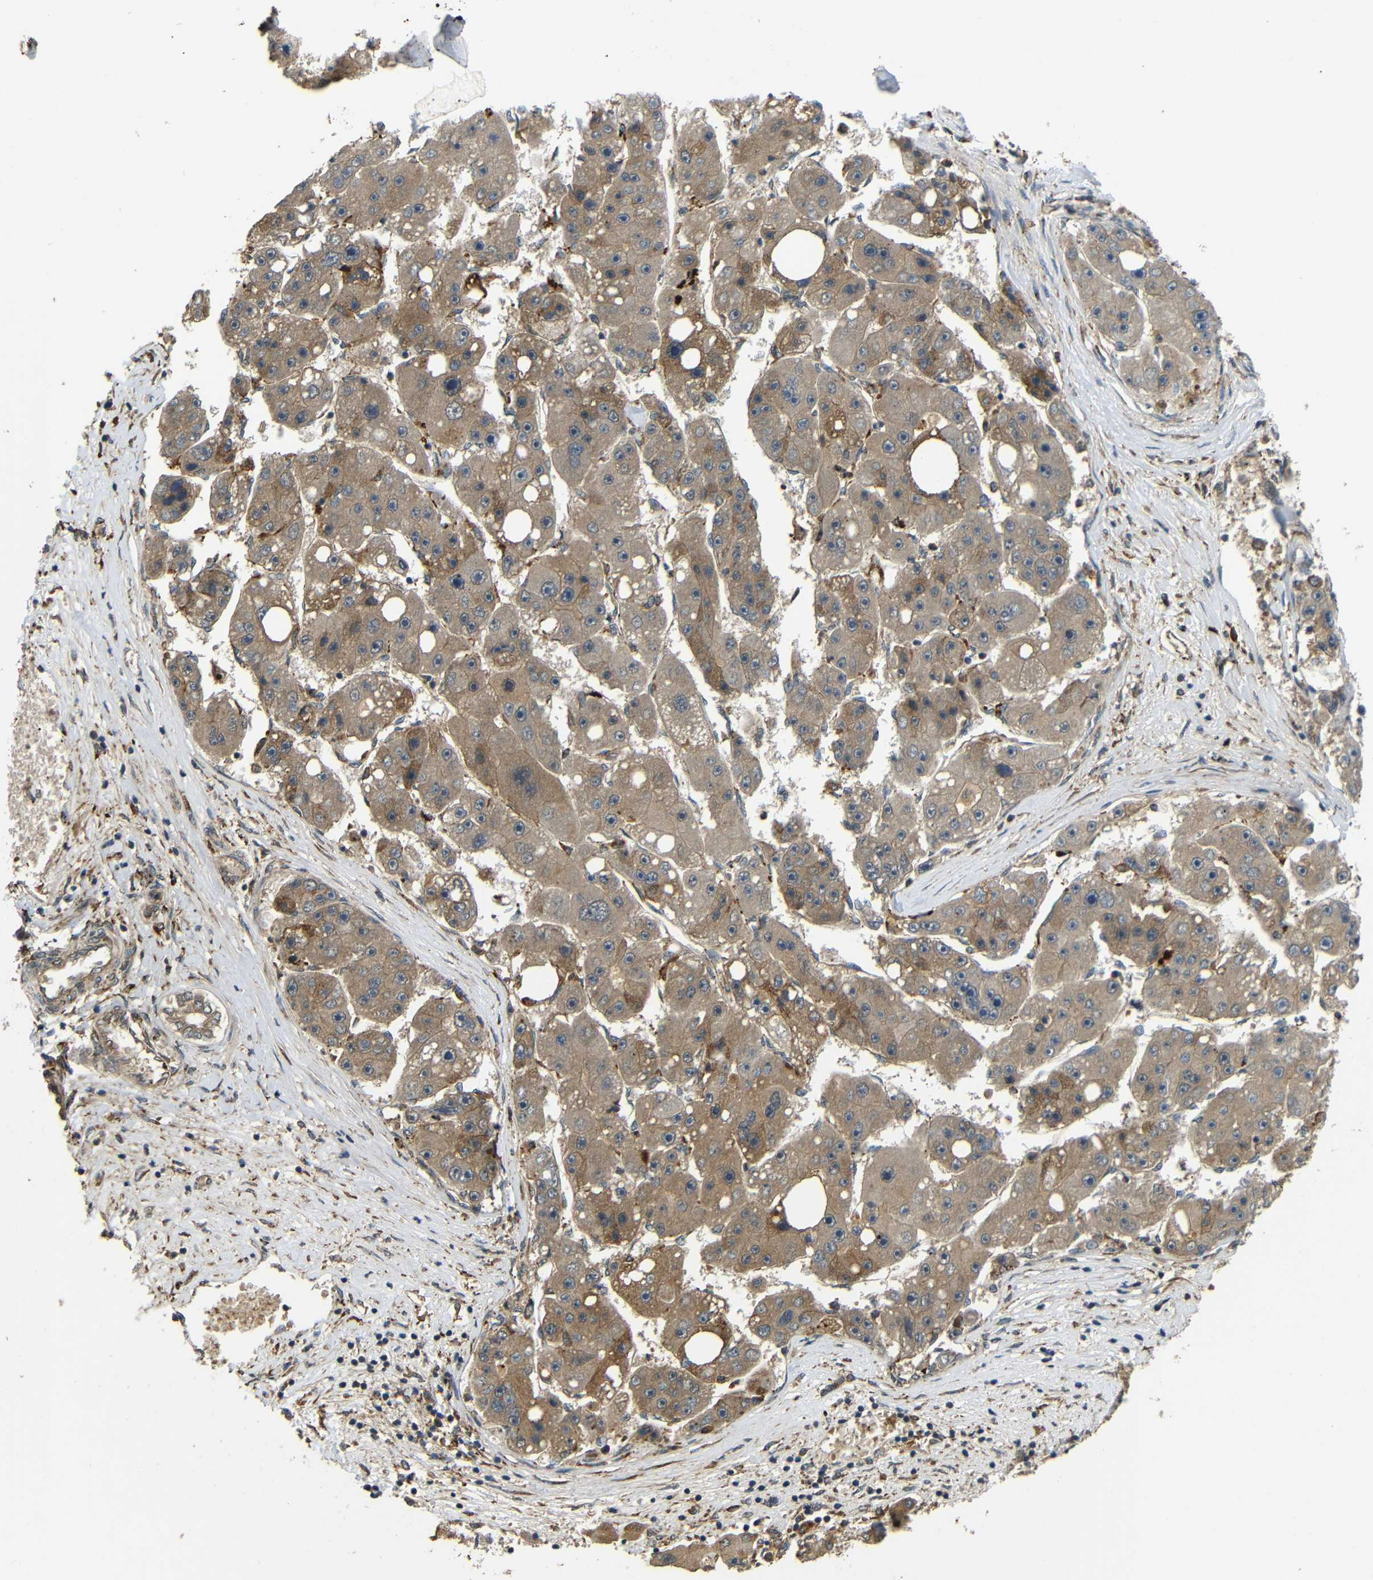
{"staining": {"intensity": "moderate", "quantity": ">75%", "location": "cytoplasmic/membranous"}, "tissue": "liver cancer", "cell_type": "Tumor cells", "image_type": "cancer", "snomed": [{"axis": "morphology", "description": "Carcinoma, Hepatocellular, NOS"}, {"axis": "topography", "description": "Liver"}], "caption": "Approximately >75% of tumor cells in human liver cancer demonstrate moderate cytoplasmic/membranous protein positivity as visualized by brown immunohistochemical staining.", "gene": "EPHB2", "patient": {"sex": "female", "age": 61}}